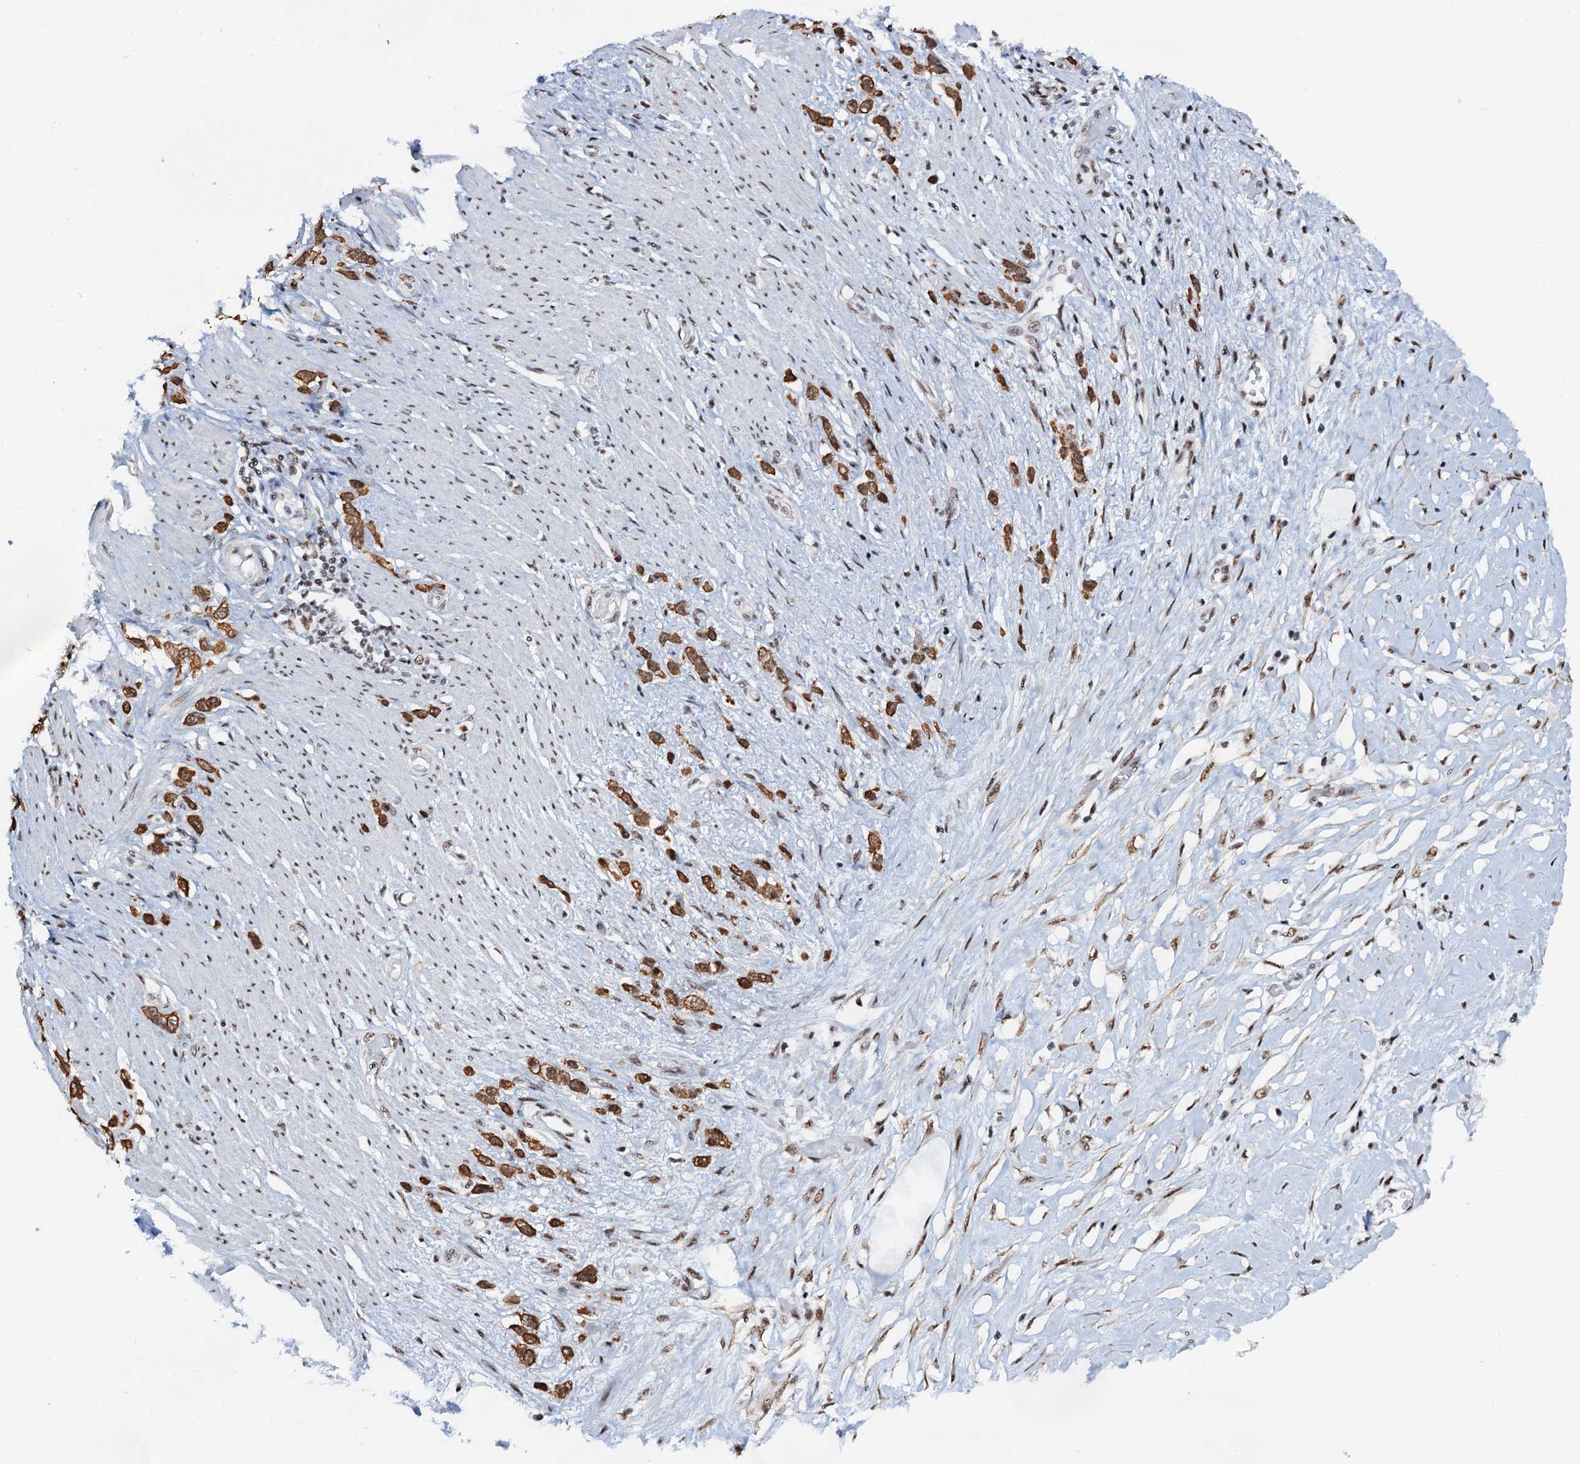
{"staining": {"intensity": "strong", "quantity": ">75%", "location": "cytoplasmic/membranous,nuclear"}, "tissue": "stomach cancer", "cell_type": "Tumor cells", "image_type": "cancer", "snomed": [{"axis": "morphology", "description": "Adenocarcinoma, NOS"}, {"axis": "morphology", "description": "Adenocarcinoma, High grade"}, {"axis": "topography", "description": "Stomach, upper"}, {"axis": "topography", "description": "Stomach, lower"}], "caption": "High-magnification brightfield microscopy of high-grade adenocarcinoma (stomach) stained with DAB (brown) and counterstained with hematoxylin (blue). tumor cells exhibit strong cytoplasmic/membranous and nuclear positivity is appreciated in about>75% of cells.", "gene": "ZNF609", "patient": {"sex": "female", "age": 65}}